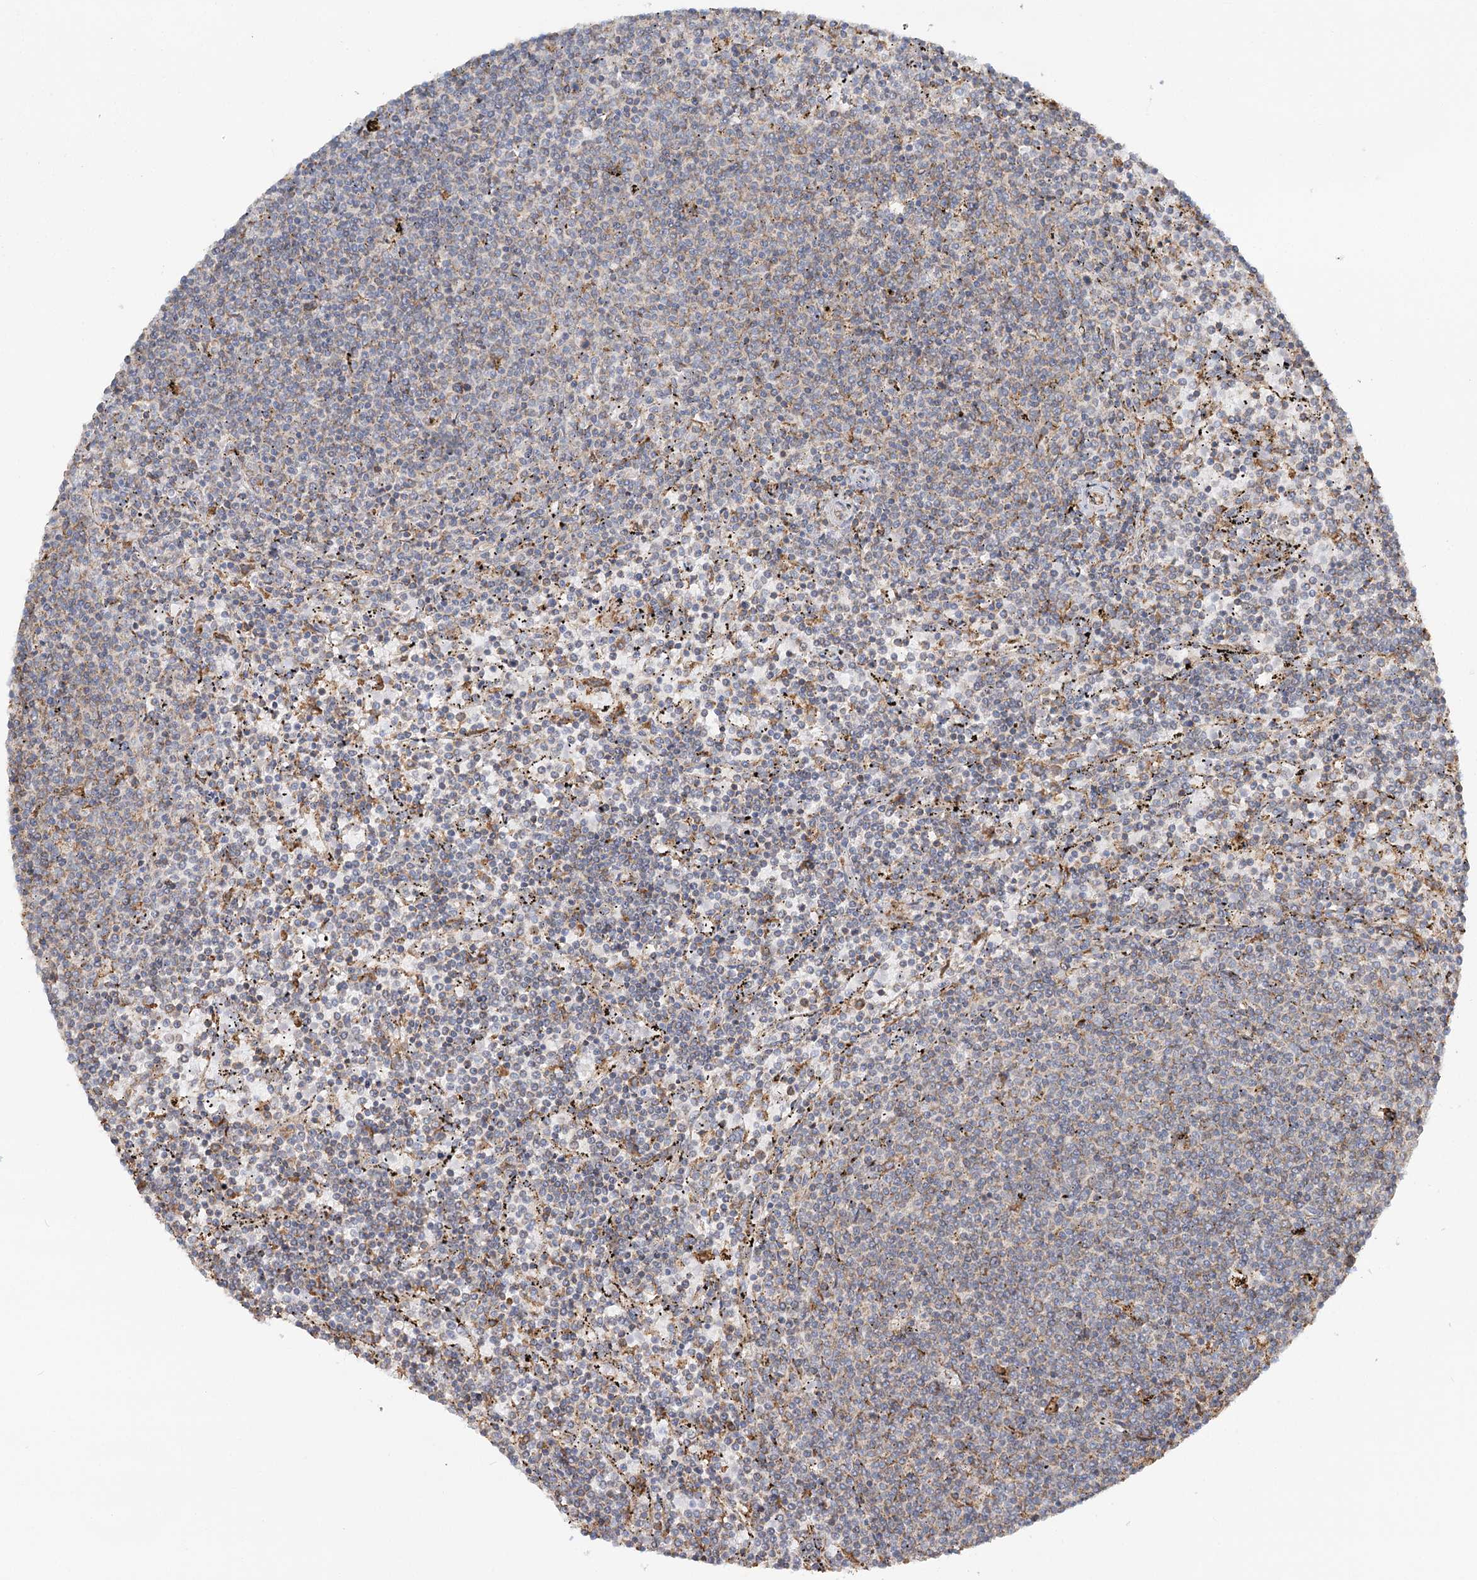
{"staining": {"intensity": "weak", "quantity": "<25%", "location": "cytoplasmic/membranous"}, "tissue": "lymphoma", "cell_type": "Tumor cells", "image_type": "cancer", "snomed": [{"axis": "morphology", "description": "Malignant lymphoma, non-Hodgkin's type, Low grade"}, {"axis": "topography", "description": "Spleen"}], "caption": "Immunohistochemistry micrograph of neoplastic tissue: malignant lymphoma, non-Hodgkin's type (low-grade) stained with DAB shows no significant protein expression in tumor cells.", "gene": "TAS1R1", "patient": {"sex": "female", "age": 50}}